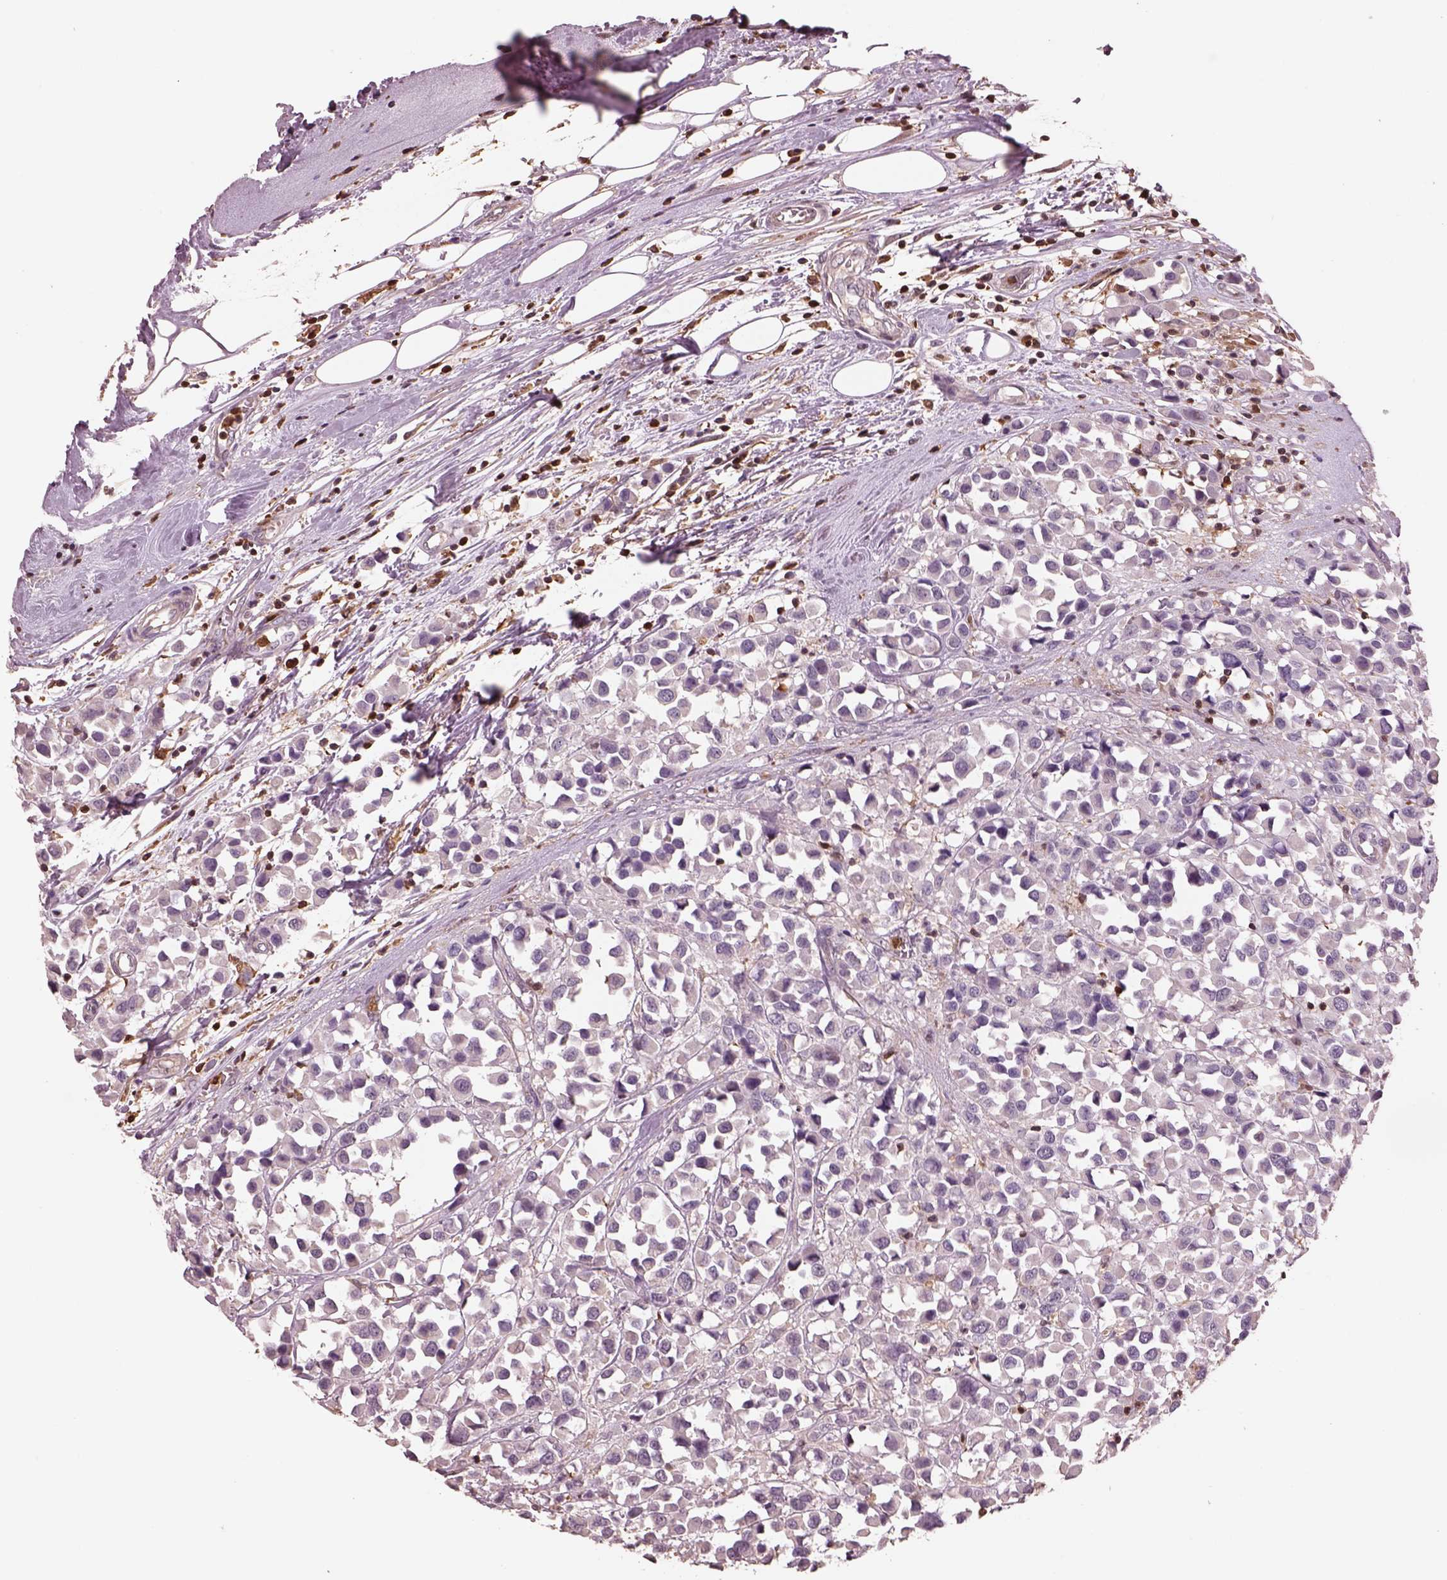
{"staining": {"intensity": "negative", "quantity": "none", "location": "none"}, "tissue": "breast cancer", "cell_type": "Tumor cells", "image_type": "cancer", "snomed": [{"axis": "morphology", "description": "Duct carcinoma"}, {"axis": "topography", "description": "Breast"}], "caption": "Immunohistochemistry (IHC) image of human intraductal carcinoma (breast) stained for a protein (brown), which exhibits no staining in tumor cells. Nuclei are stained in blue.", "gene": "IL31RA", "patient": {"sex": "female", "age": 61}}